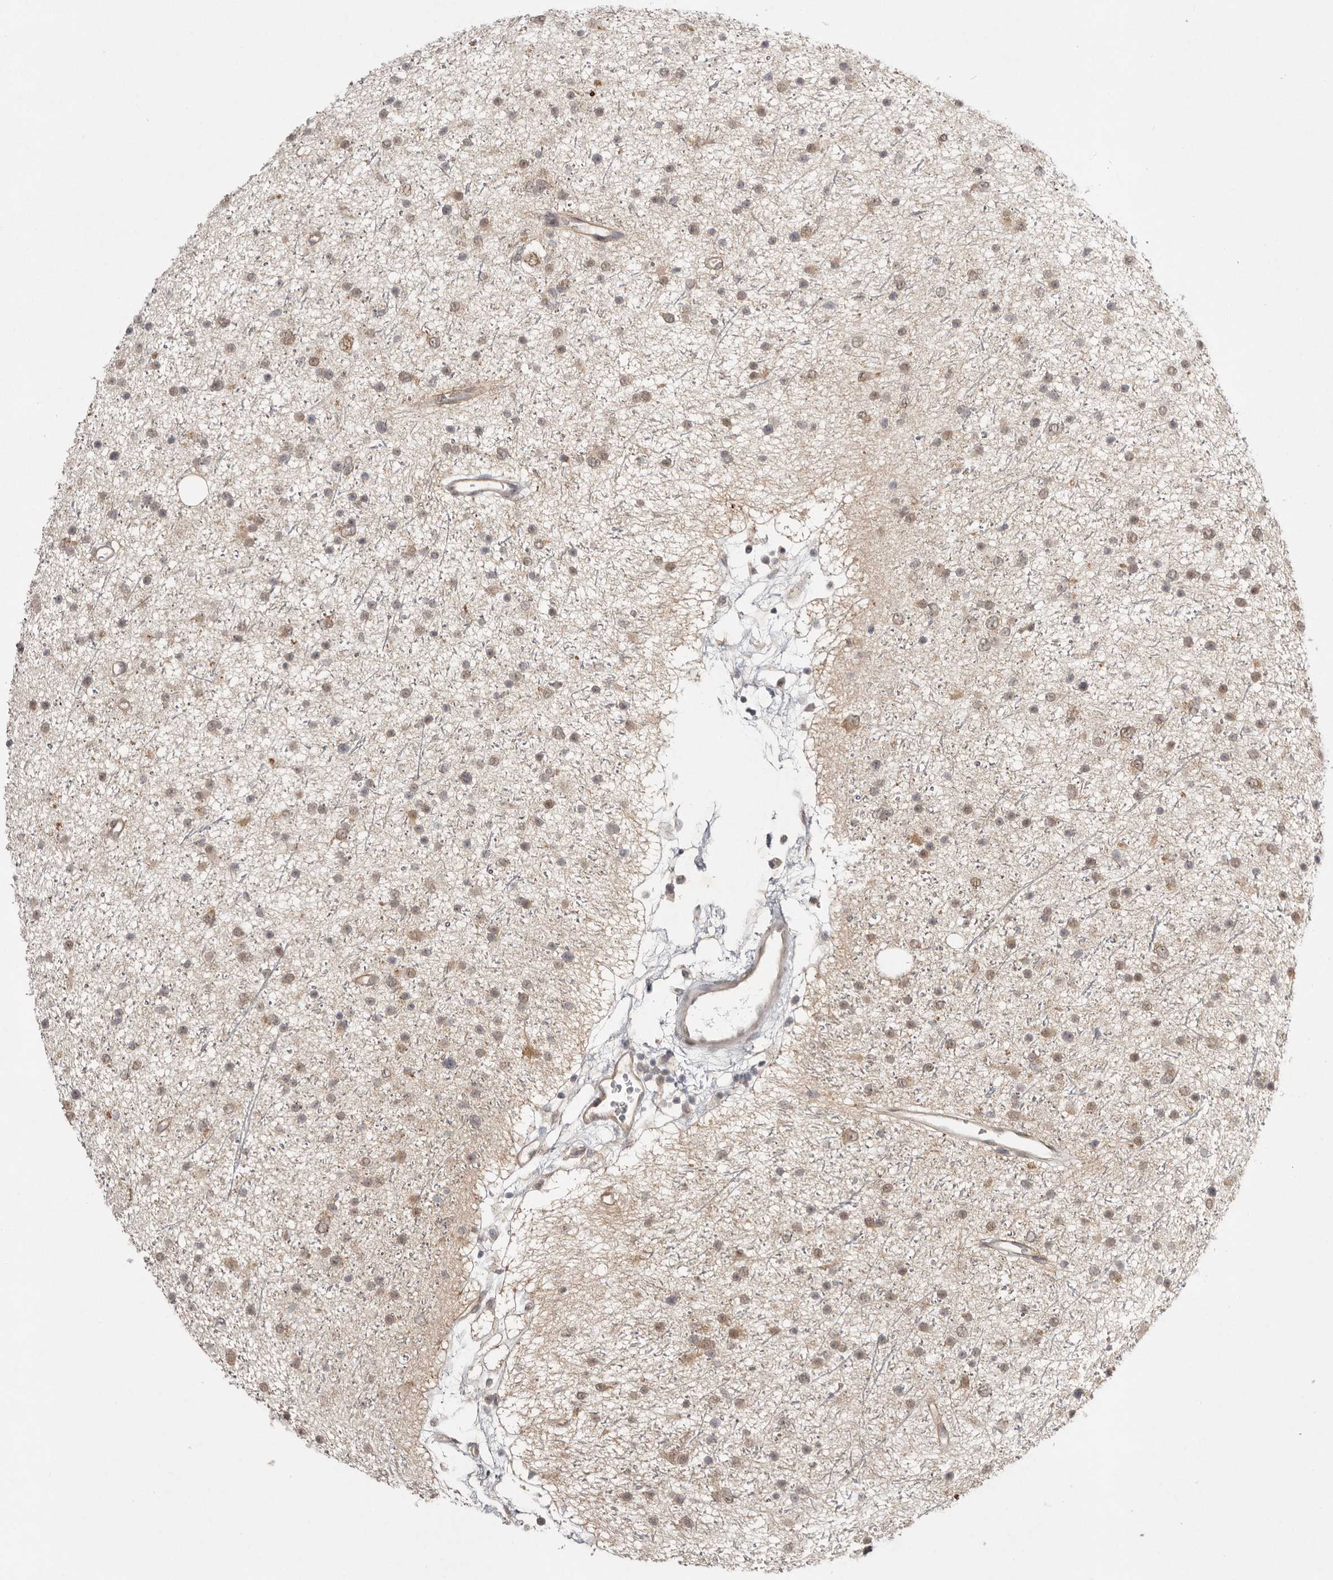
{"staining": {"intensity": "weak", "quantity": ">75%", "location": "cytoplasmic/membranous"}, "tissue": "glioma", "cell_type": "Tumor cells", "image_type": "cancer", "snomed": [{"axis": "morphology", "description": "Glioma, malignant, Low grade"}, {"axis": "topography", "description": "Cerebral cortex"}], "caption": "Glioma was stained to show a protein in brown. There is low levels of weak cytoplasmic/membranous staining in about >75% of tumor cells. The staining was performed using DAB (3,3'-diaminobenzidine) to visualize the protein expression in brown, while the nuclei were stained in blue with hematoxylin (Magnification: 20x).", "gene": "NSUN4", "patient": {"sex": "female", "age": 39}}